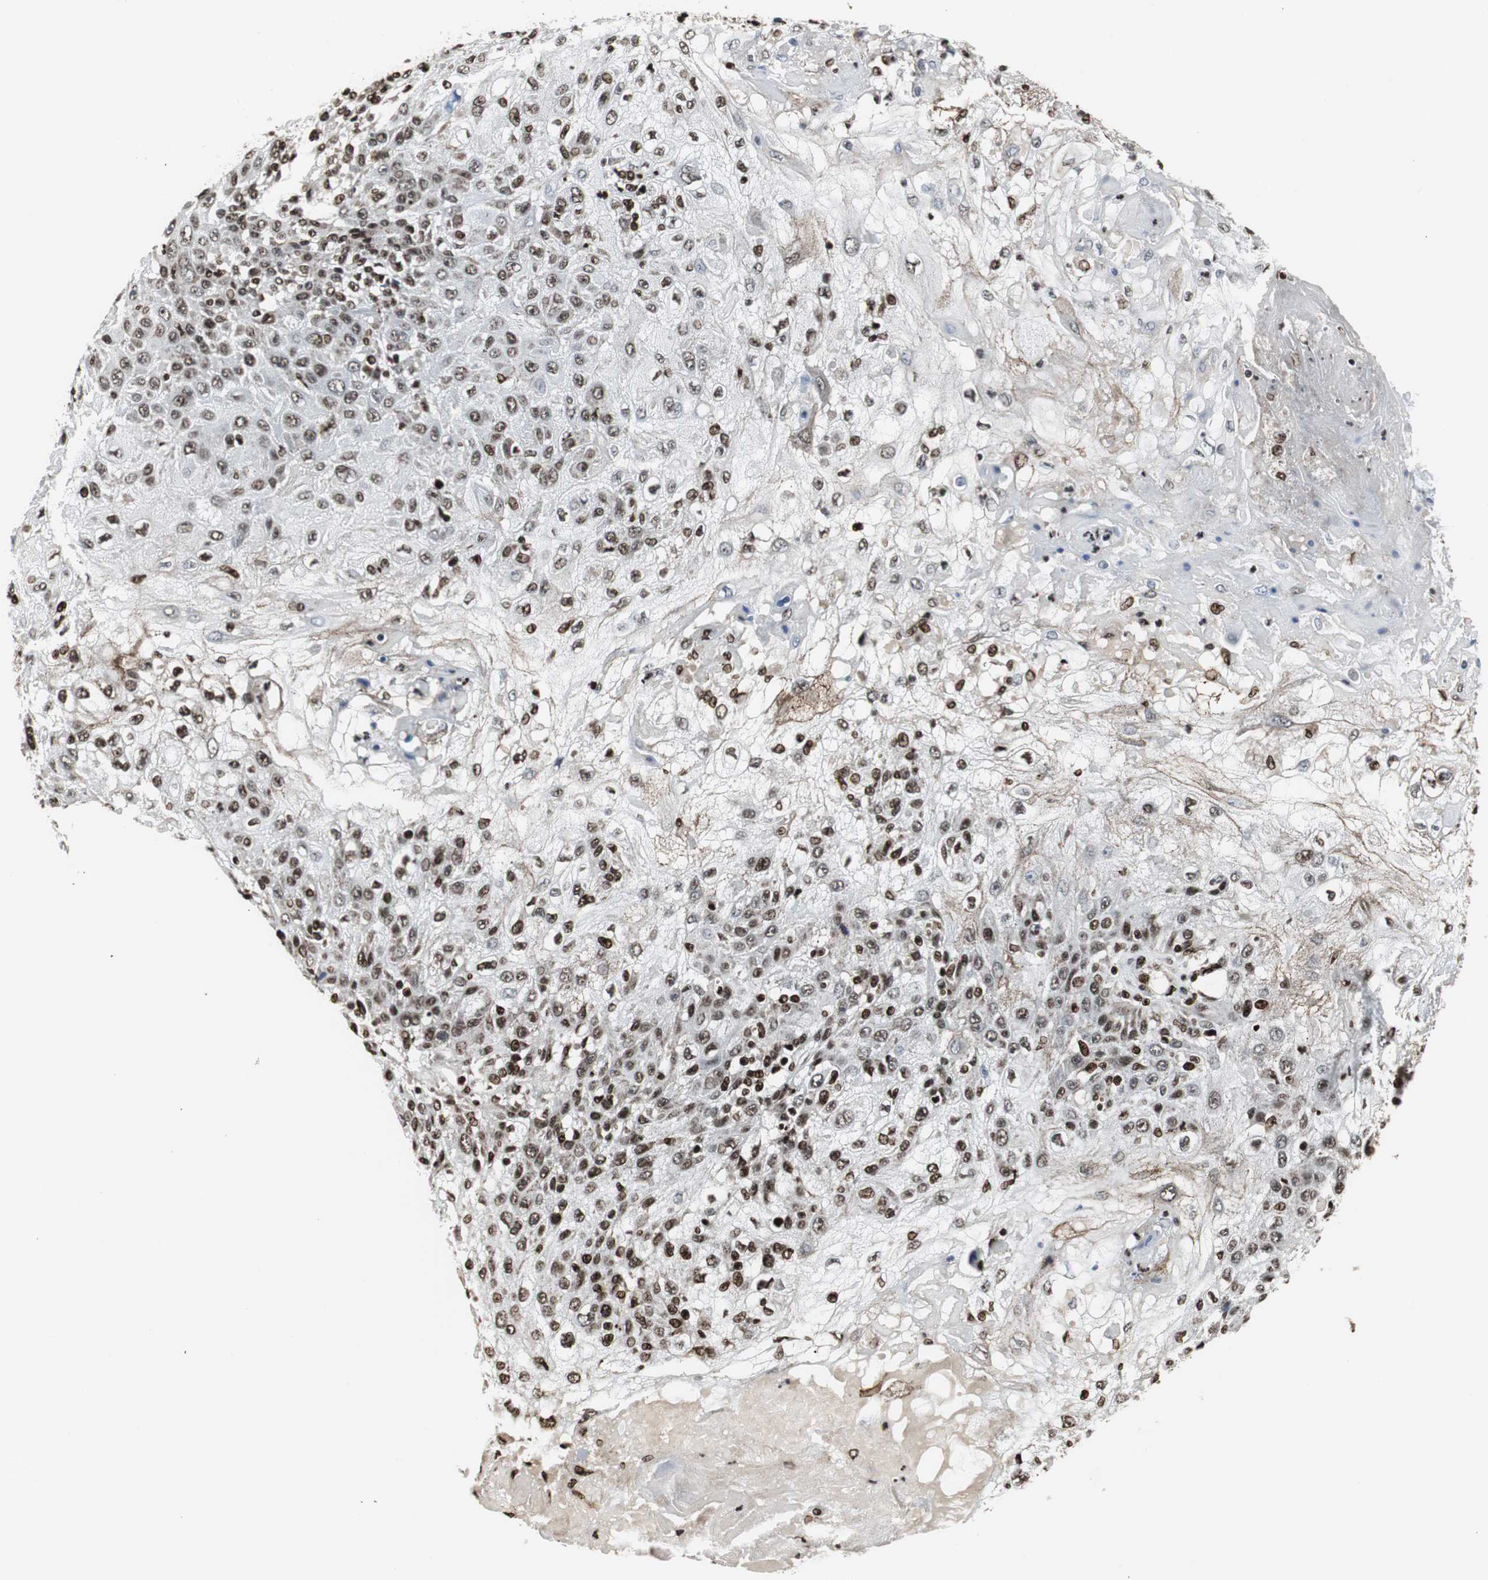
{"staining": {"intensity": "strong", "quantity": ">75%", "location": "cytoplasmic/membranous,nuclear"}, "tissue": "skin cancer", "cell_type": "Tumor cells", "image_type": "cancer", "snomed": [{"axis": "morphology", "description": "Normal tissue, NOS"}, {"axis": "morphology", "description": "Squamous cell carcinoma, NOS"}, {"axis": "topography", "description": "Skin"}], "caption": "A high amount of strong cytoplasmic/membranous and nuclear staining is present in about >75% of tumor cells in skin squamous cell carcinoma tissue.", "gene": "PARN", "patient": {"sex": "female", "age": 83}}